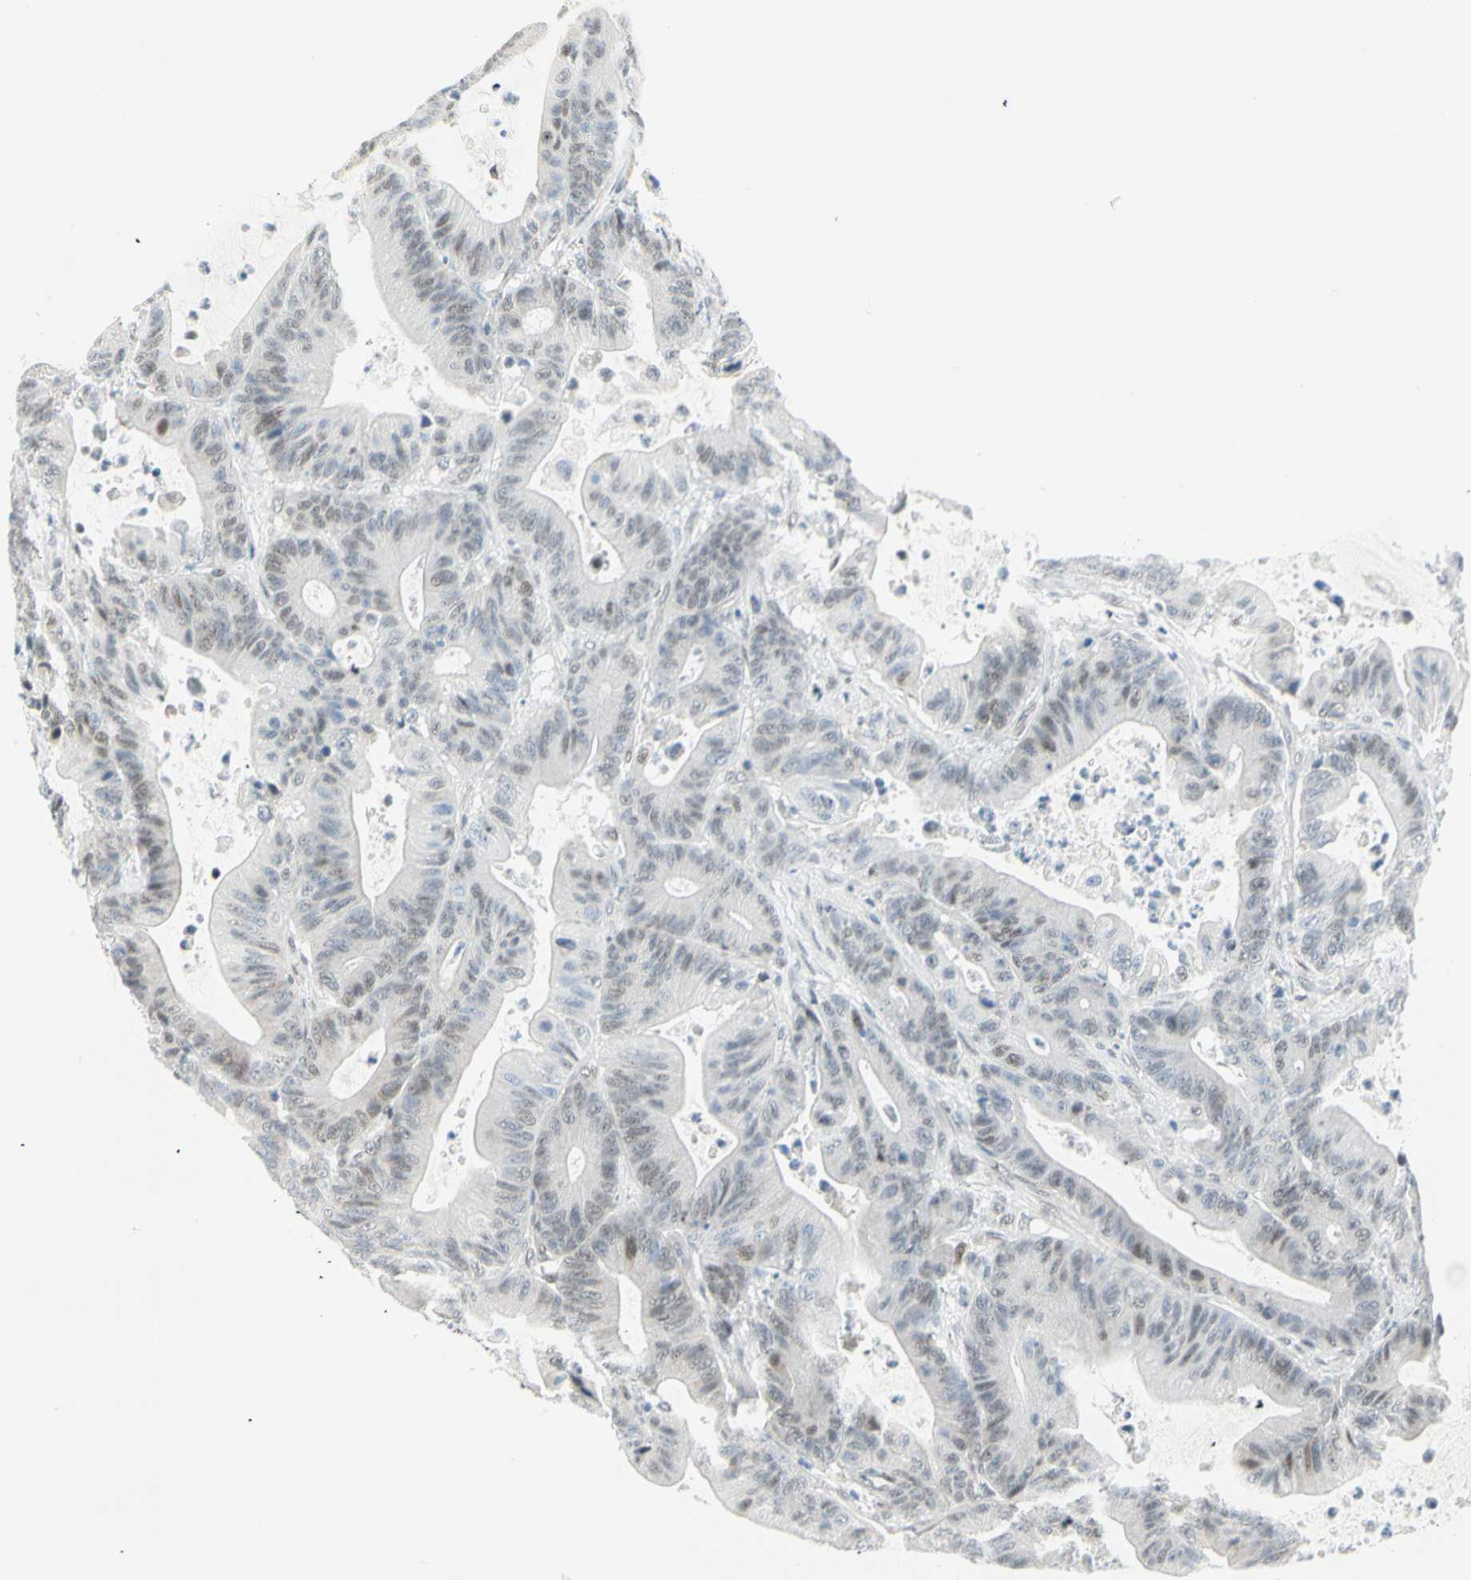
{"staining": {"intensity": "weak", "quantity": "<25%", "location": "nuclear"}, "tissue": "colorectal cancer", "cell_type": "Tumor cells", "image_type": "cancer", "snomed": [{"axis": "morphology", "description": "Adenocarcinoma, NOS"}, {"axis": "topography", "description": "Colon"}], "caption": "This image is of adenocarcinoma (colorectal) stained with immunohistochemistry (IHC) to label a protein in brown with the nuclei are counter-stained blue. There is no positivity in tumor cells.", "gene": "PKNOX1", "patient": {"sex": "female", "age": 84}}